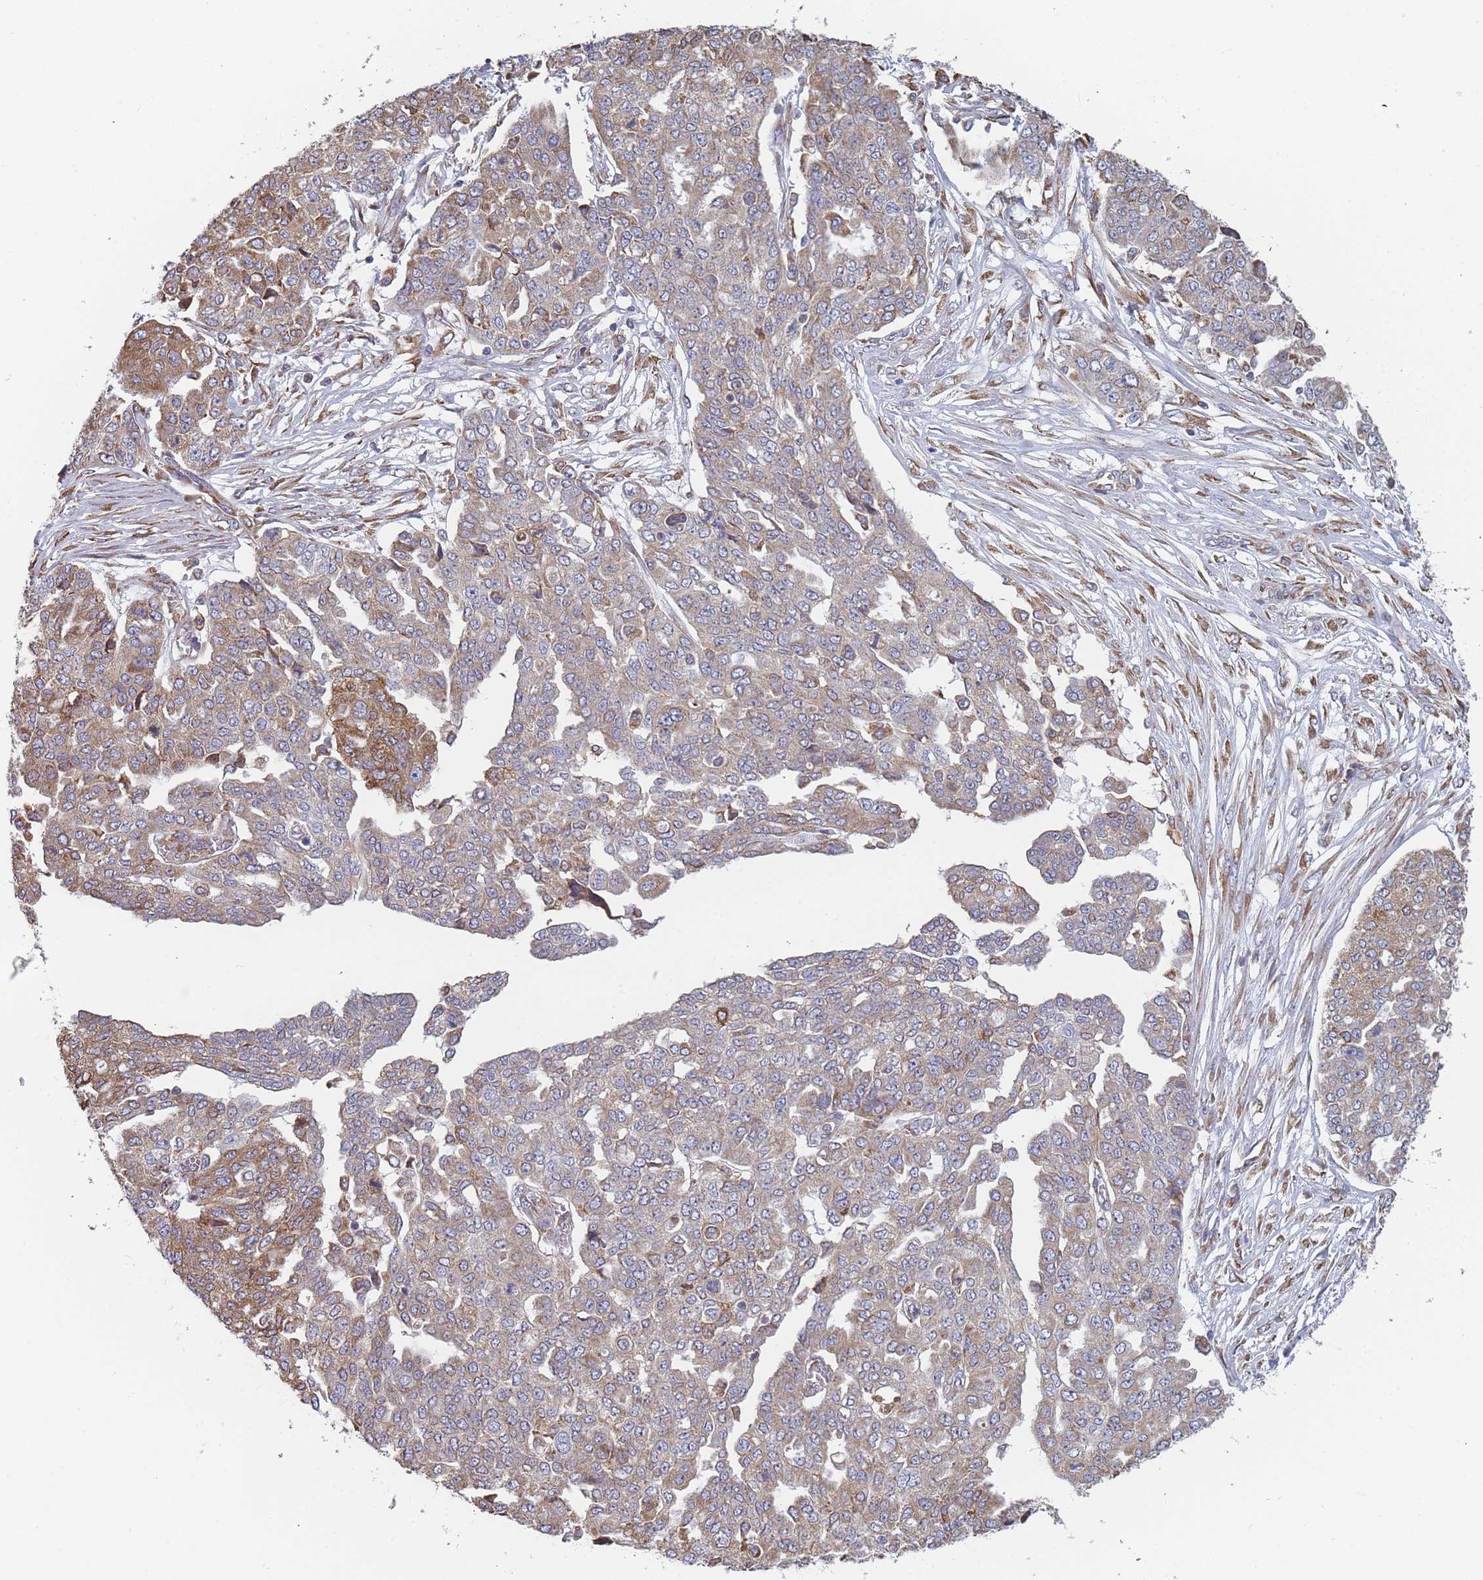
{"staining": {"intensity": "moderate", "quantity": "25%-75%", "location": "cytoplasmic/membranous"}, "tissue": "ovarian cancer", "cell_type": "Tumor cells", "image_type": "cancer", "snomed": [{"axis": "morphology", "description": "Cystadenocarcinoma, serous, NOS"}, {"axis": "topography", "description": "Soft tissue"}, {"axis": "topography", "description": "Ovary"}], "caption": "Ovarian cancer stained with immunohistochemistry reveals moderate cytoplasmic/membranous staining in approximately 25%-75% of tumor cells.", "gene": "OR7C2", "patient": {"sex": "female", "age": 57}}